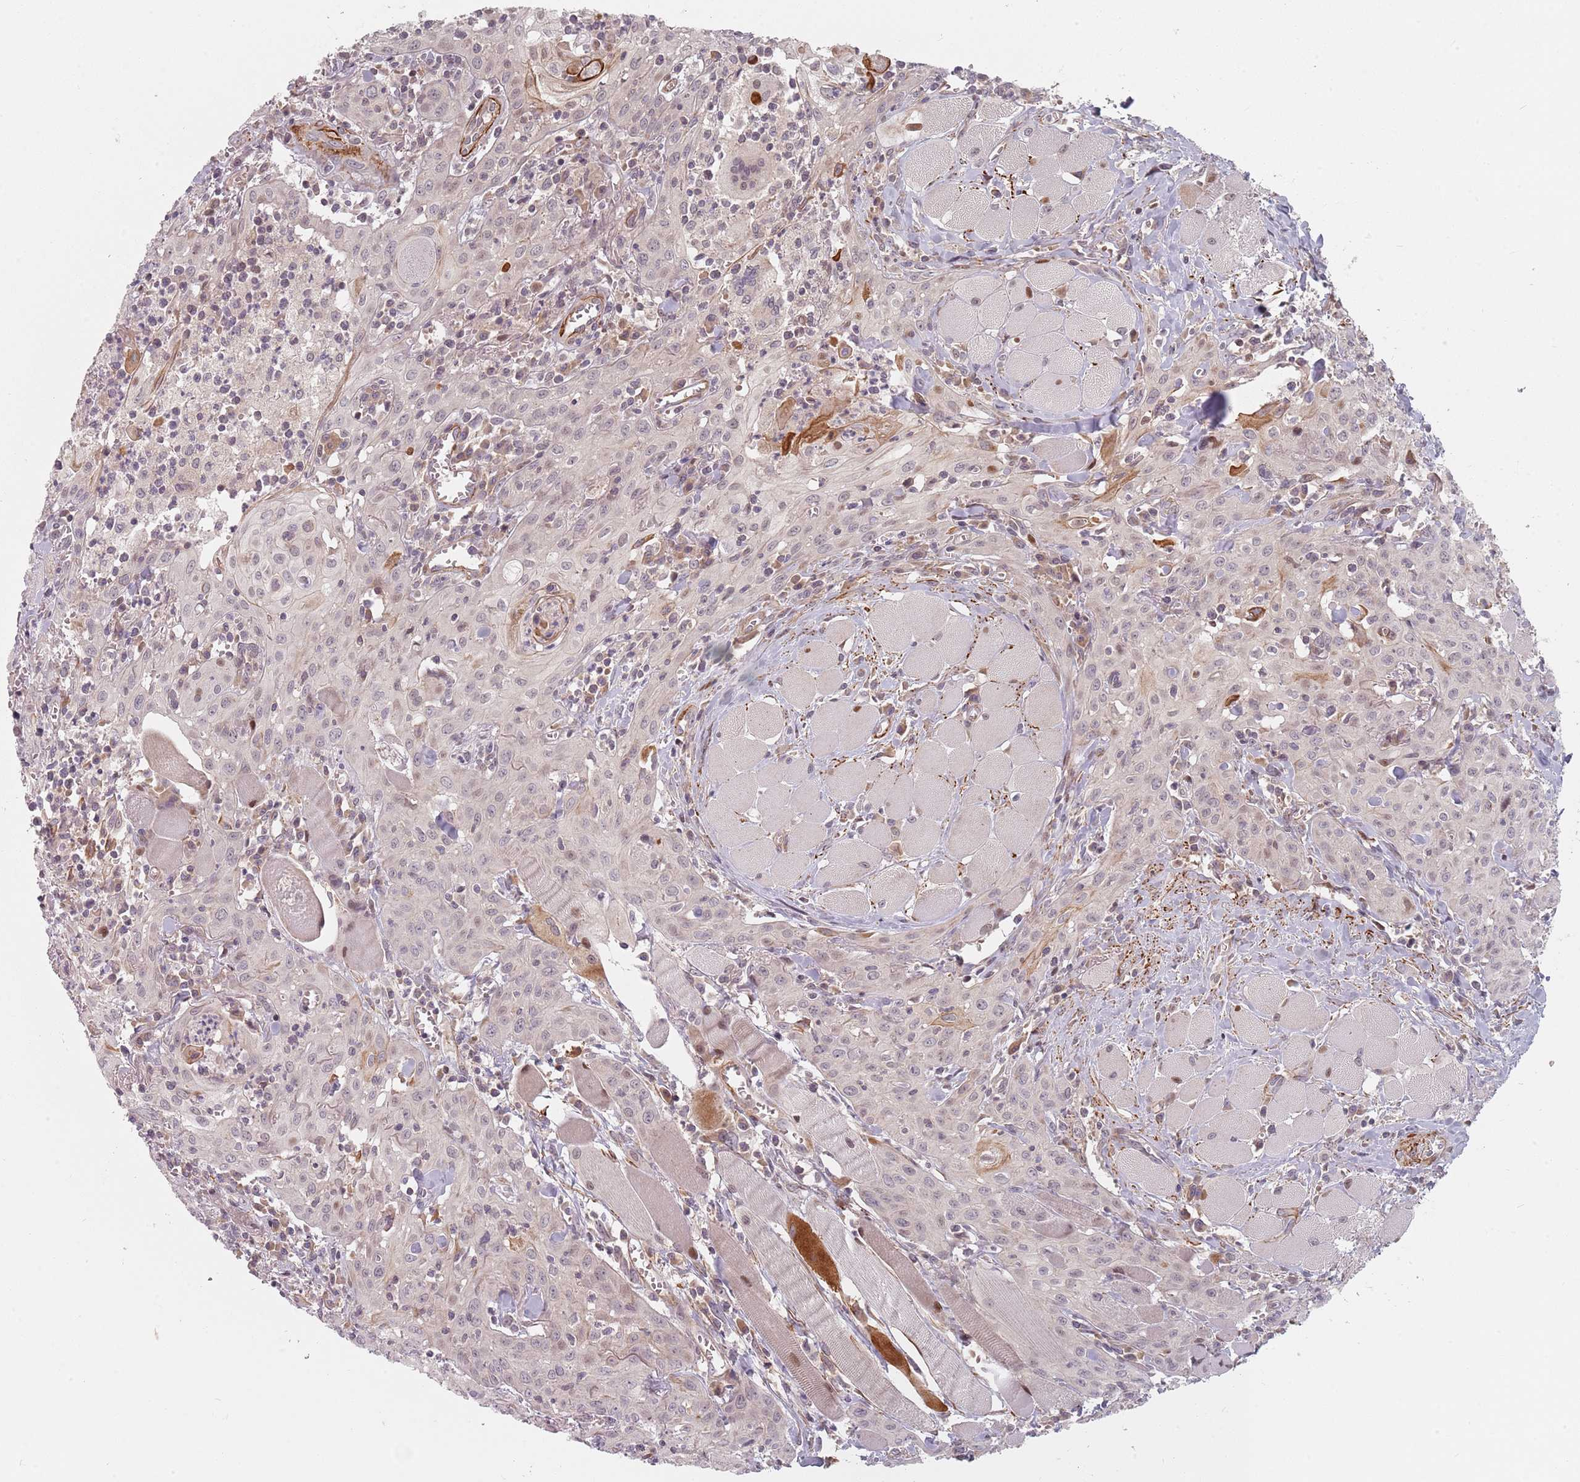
{"staining": {"intensity": "negative", "quantity": "none", "location": "none"}, "tissue": "head and neck cancer", "cell_type": "Tumor cells", "image_type": "cancer", "snomed": [{"axis": "morphology", "description": "Squamous cell carcinoma, NOS"}, {"axis": "topography", "description": "Oral tissue"}, {"axis": "topography", "description": "Head-Neck"}], "caption": "This photomicrograph is of head and neck cancer stained with immunohistochemistry (IHC) to label a protein in brown with the nuclei are counter-stained blue. There is no expression in tumor cells.", "gene": "RPS6KA2", "patient": {"sex": "female", "age": 70}}